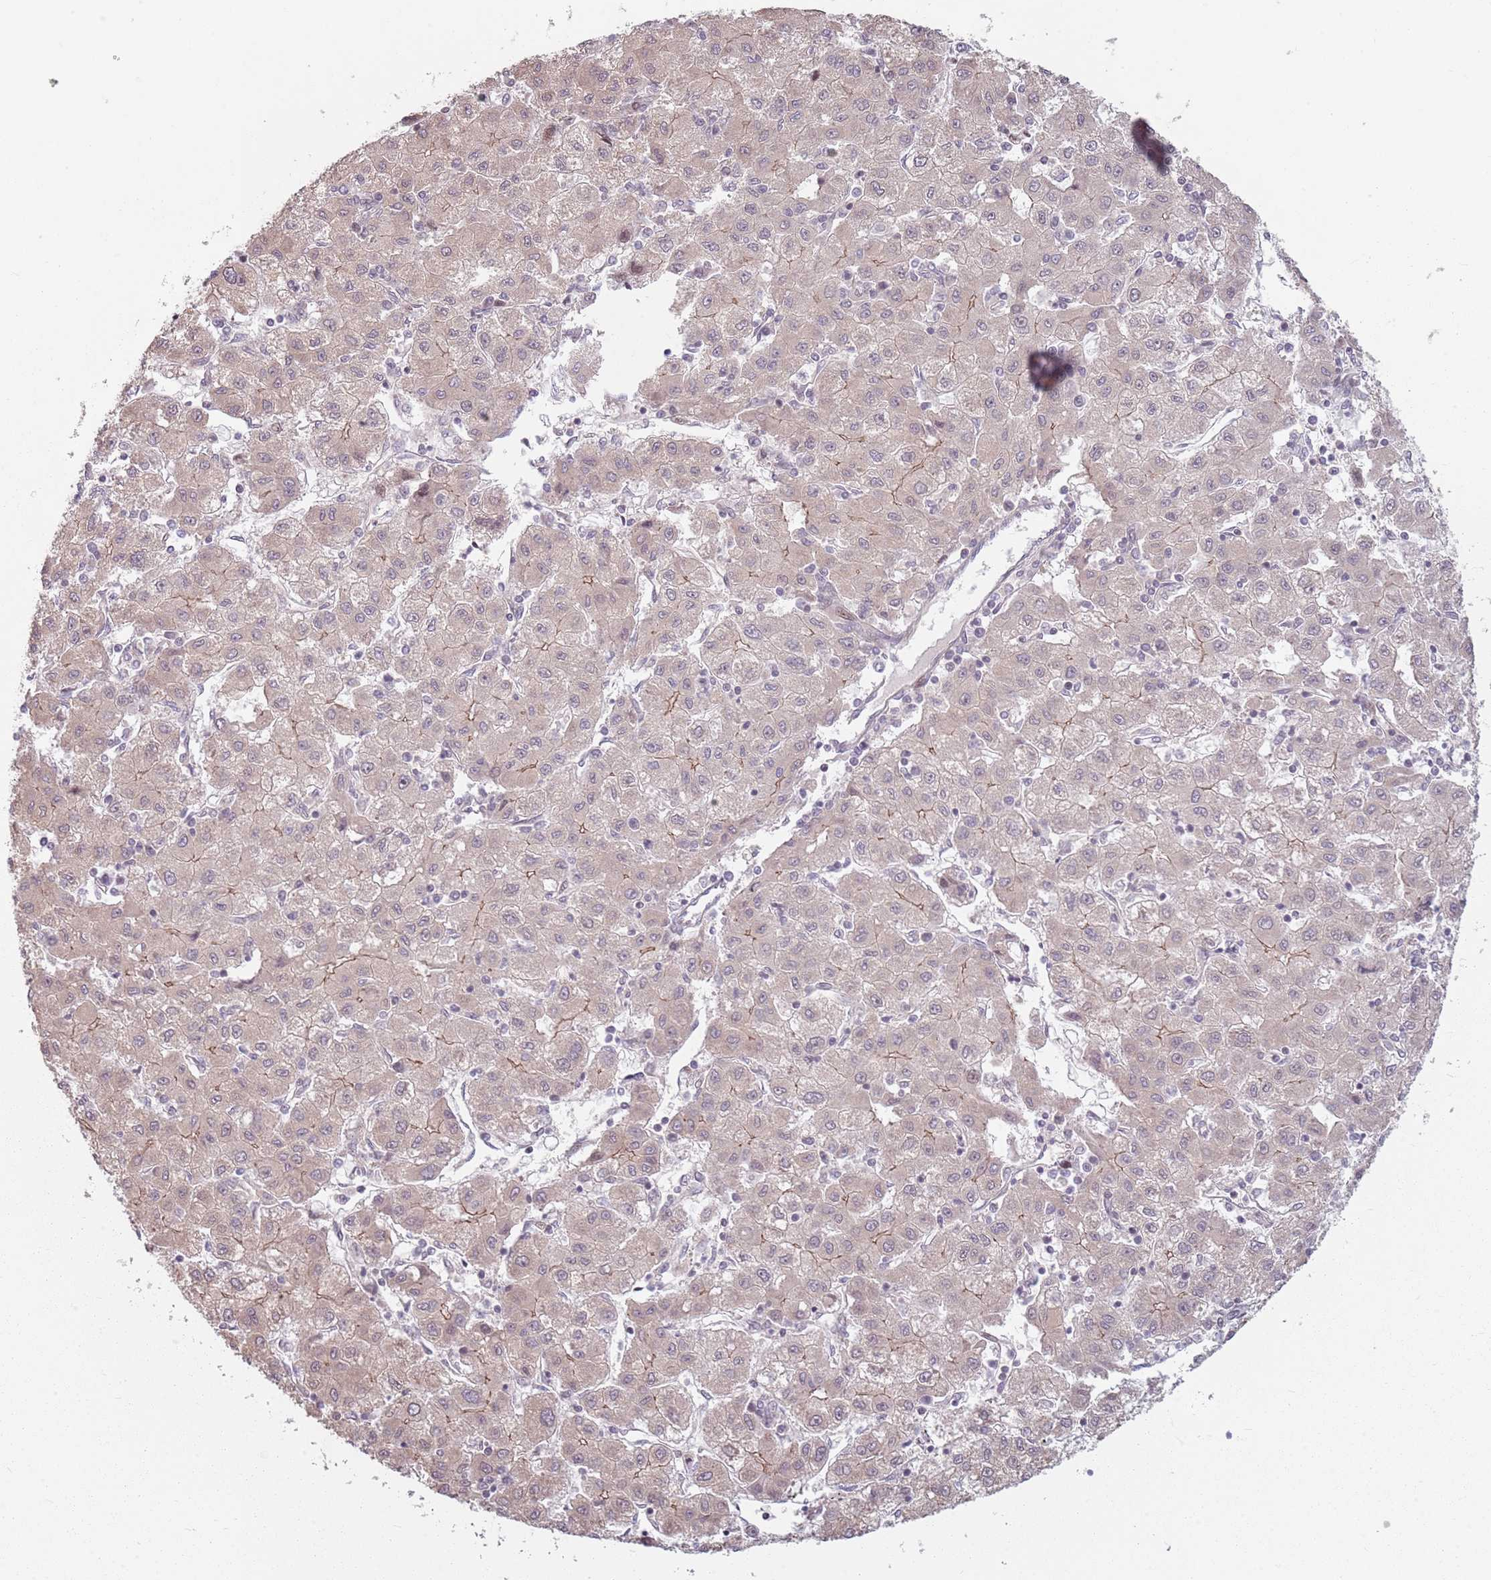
{"staining": {"intensity": "weak", "quantity": "<25%", "location": "cytoplasmic/membranous"}, "tissue": "liver cancer", "cell_type": "Tumor cells", "image_type": "cancer", "snomed": [{"axis": "morphology", "description": "Carcinoma, Hepatocellular, NOS"}, {"axis": "topography", "description": "Liver"}], "caption": "An IHC histopathology image of hepatocellular carcinoma (liver) is shown. There is no staining in tumor cells of hepatocellular carcinoma (liver).", "gene": "ADGRG1", "patient": {"sex": "male", "age": 72}}